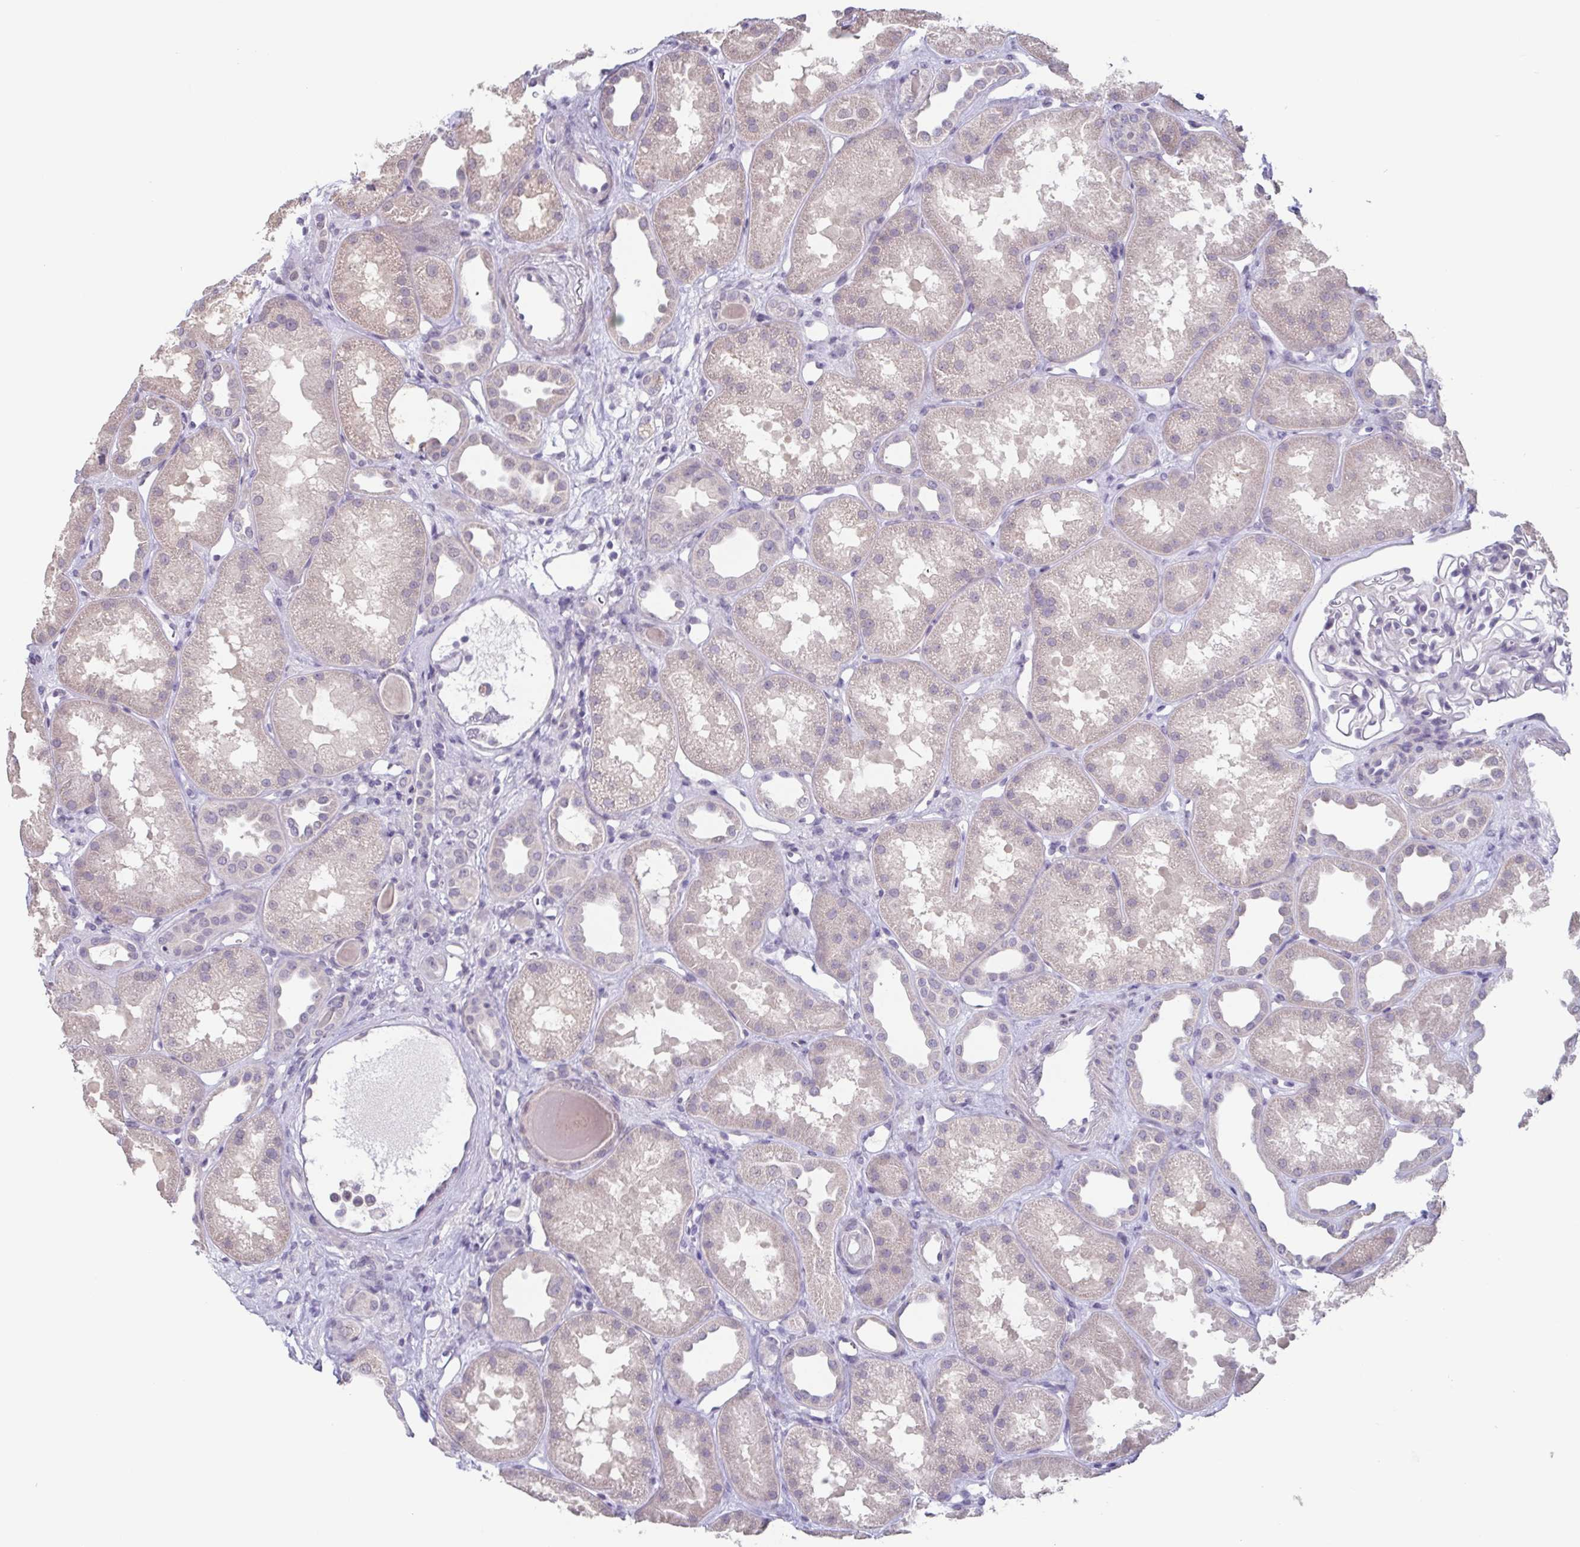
{"staining": {"intensity": "negative", "quantity": "none", "location": "none"}, "tissue": "kidney", "cell_type": "Cells in glomeruli", "image_type": "normal", "snomed": [{"axis": "morphology", "description": "Normal tissue, NOS"}, {"axis": "topography", "description": "Kidney"}], "caption": "DAB immunohistochemical staining of unremarkable human kidney shows no significant expression in cells in glomeruli. (DAB (3,3'-diaminobenzidine) immunohistochemistry (IHC), high magnification).", "gene": "GHRL", "patient": {"sex": "male", "age": 61}}